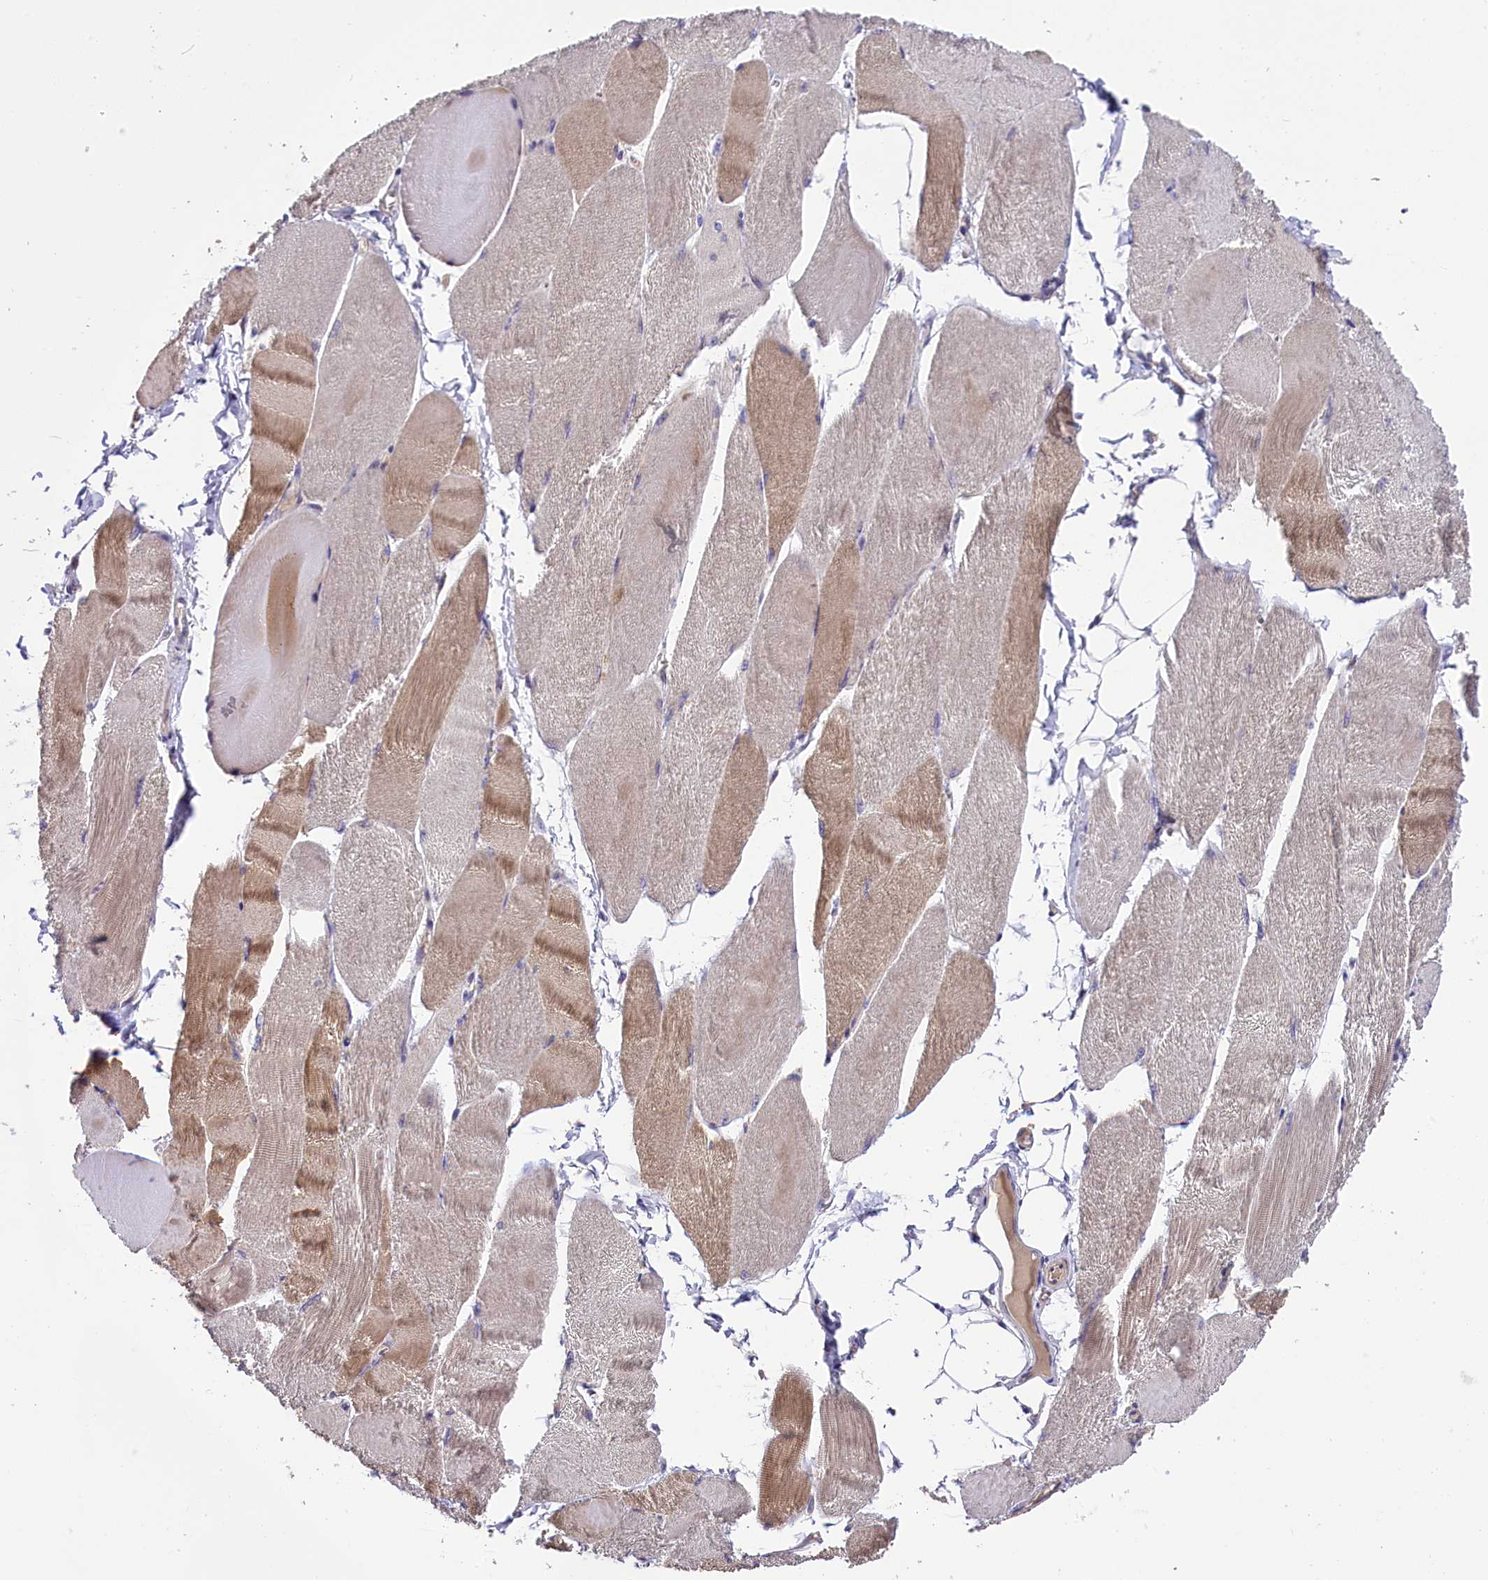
{"staining": {"intensity": "moderate", "quantity": "25%-75%", "location": "cytoplasmic/membranous"}, "tissue": "skeletal muscle", "cell_type": "Myocytes", "image_type": "normal", "snomed": [{"axis": "morphology", "description": "Normal tissue, NOS"}, {"axis": "morphology", "description": "Basal cell carcinoma"}, {"axis": "topography", "description": "Skeletal muscle"}], "caption": "High-power microscopy captured an immunohistochemistry micrograph of unremarkable skeletal muscle, revealing moderate cytoplasmic/membranous staining in about 25%-75% of myocytes.", "gene": "ABCC10", "patient": {"sex": "female", "age": 64}}